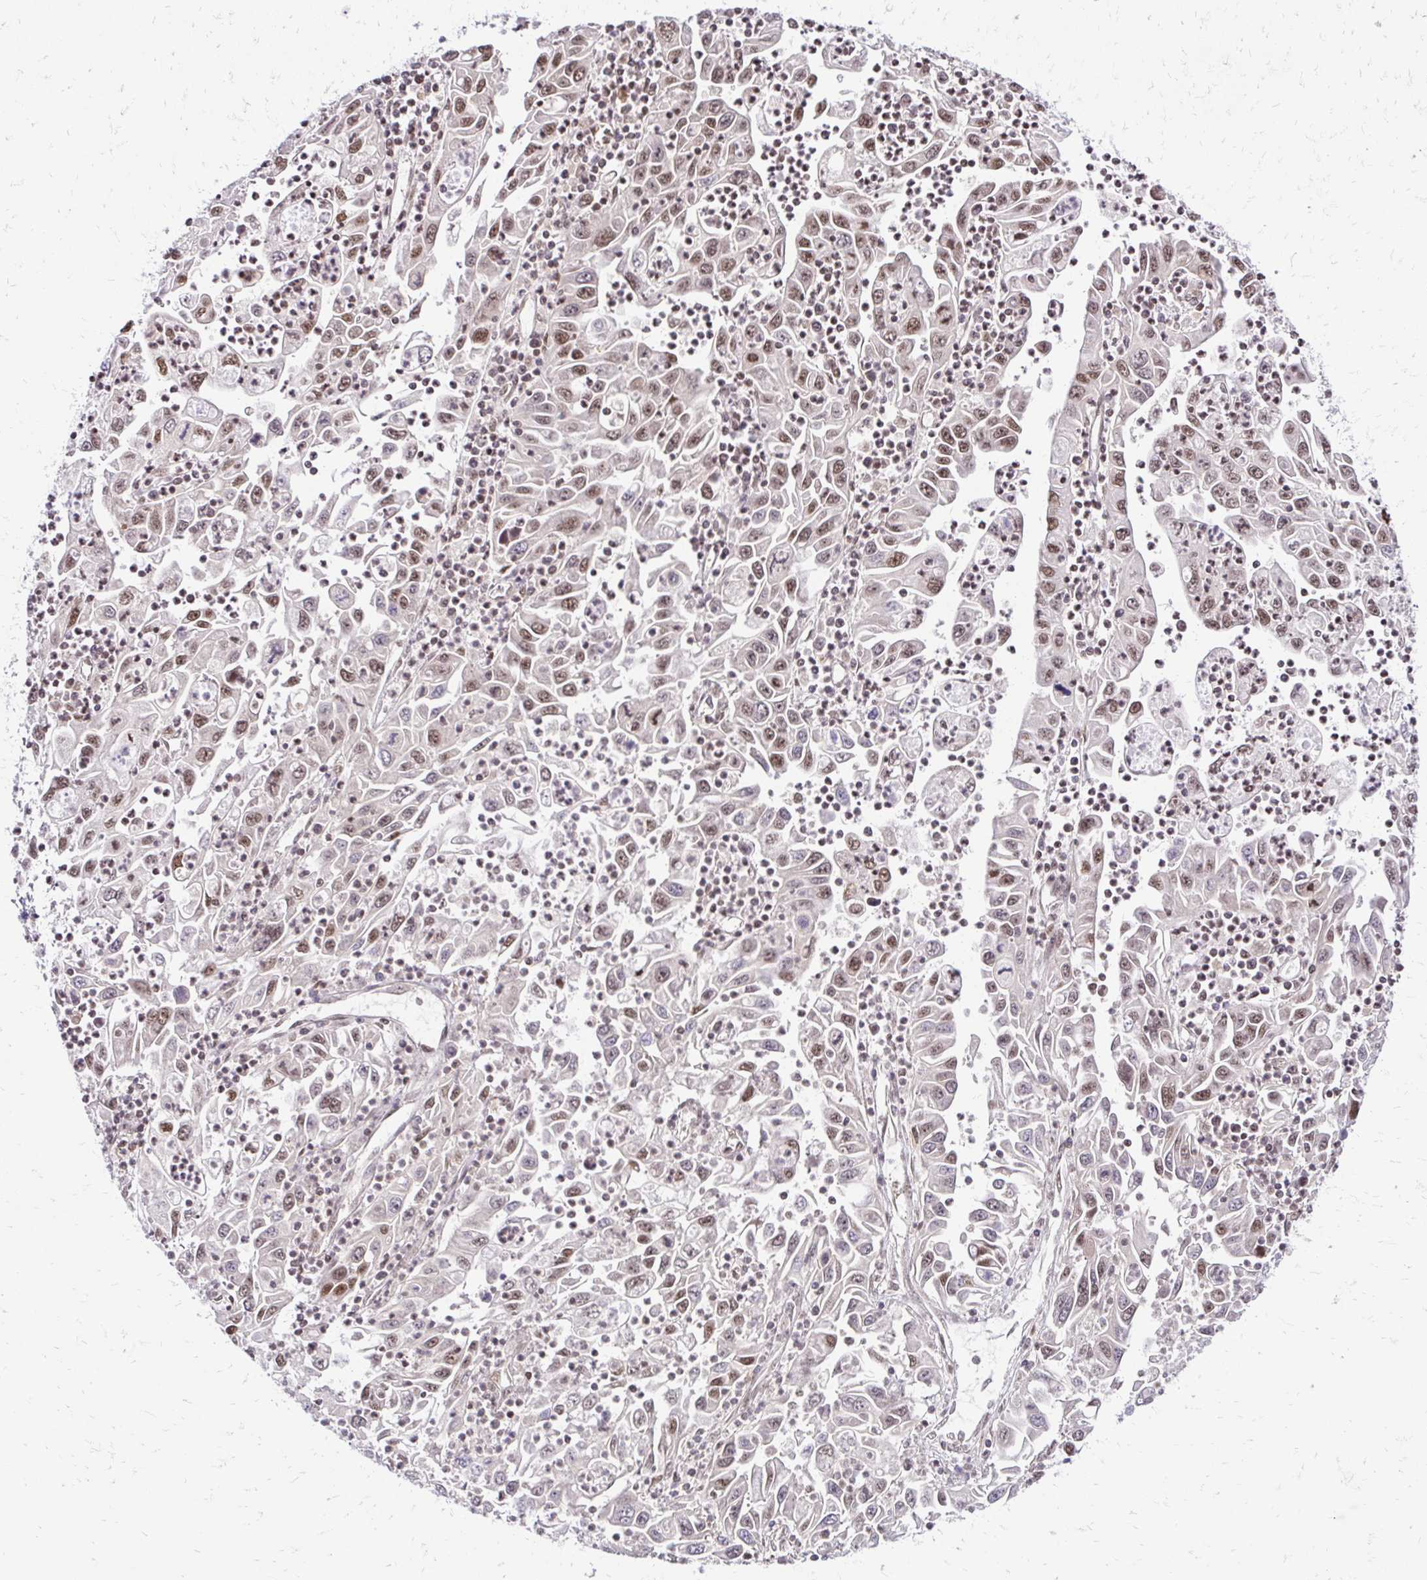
{"staining": {"intensity": "moderate", "quantity": "25%-75%", "location": "nuclear"}, "tissue": "endometrial cancer", "cell_type": "Tumor cells", "image_type": "cancer", "snomed": [{"axis": "morphology", "description": "Adenocarcinoma, NOS"}, {"axis": "topography", "description": "Uterus"}], "caption": "The photomicrograph displays immunohistochemical staining of endometrial cancer (adenocarcinoma). There is moderate nuclear expression is appreciated in approximately 25%-75% of tumor cells.", "gene": "GLYR1", "patient": {"sex": "female", "age": 62}}